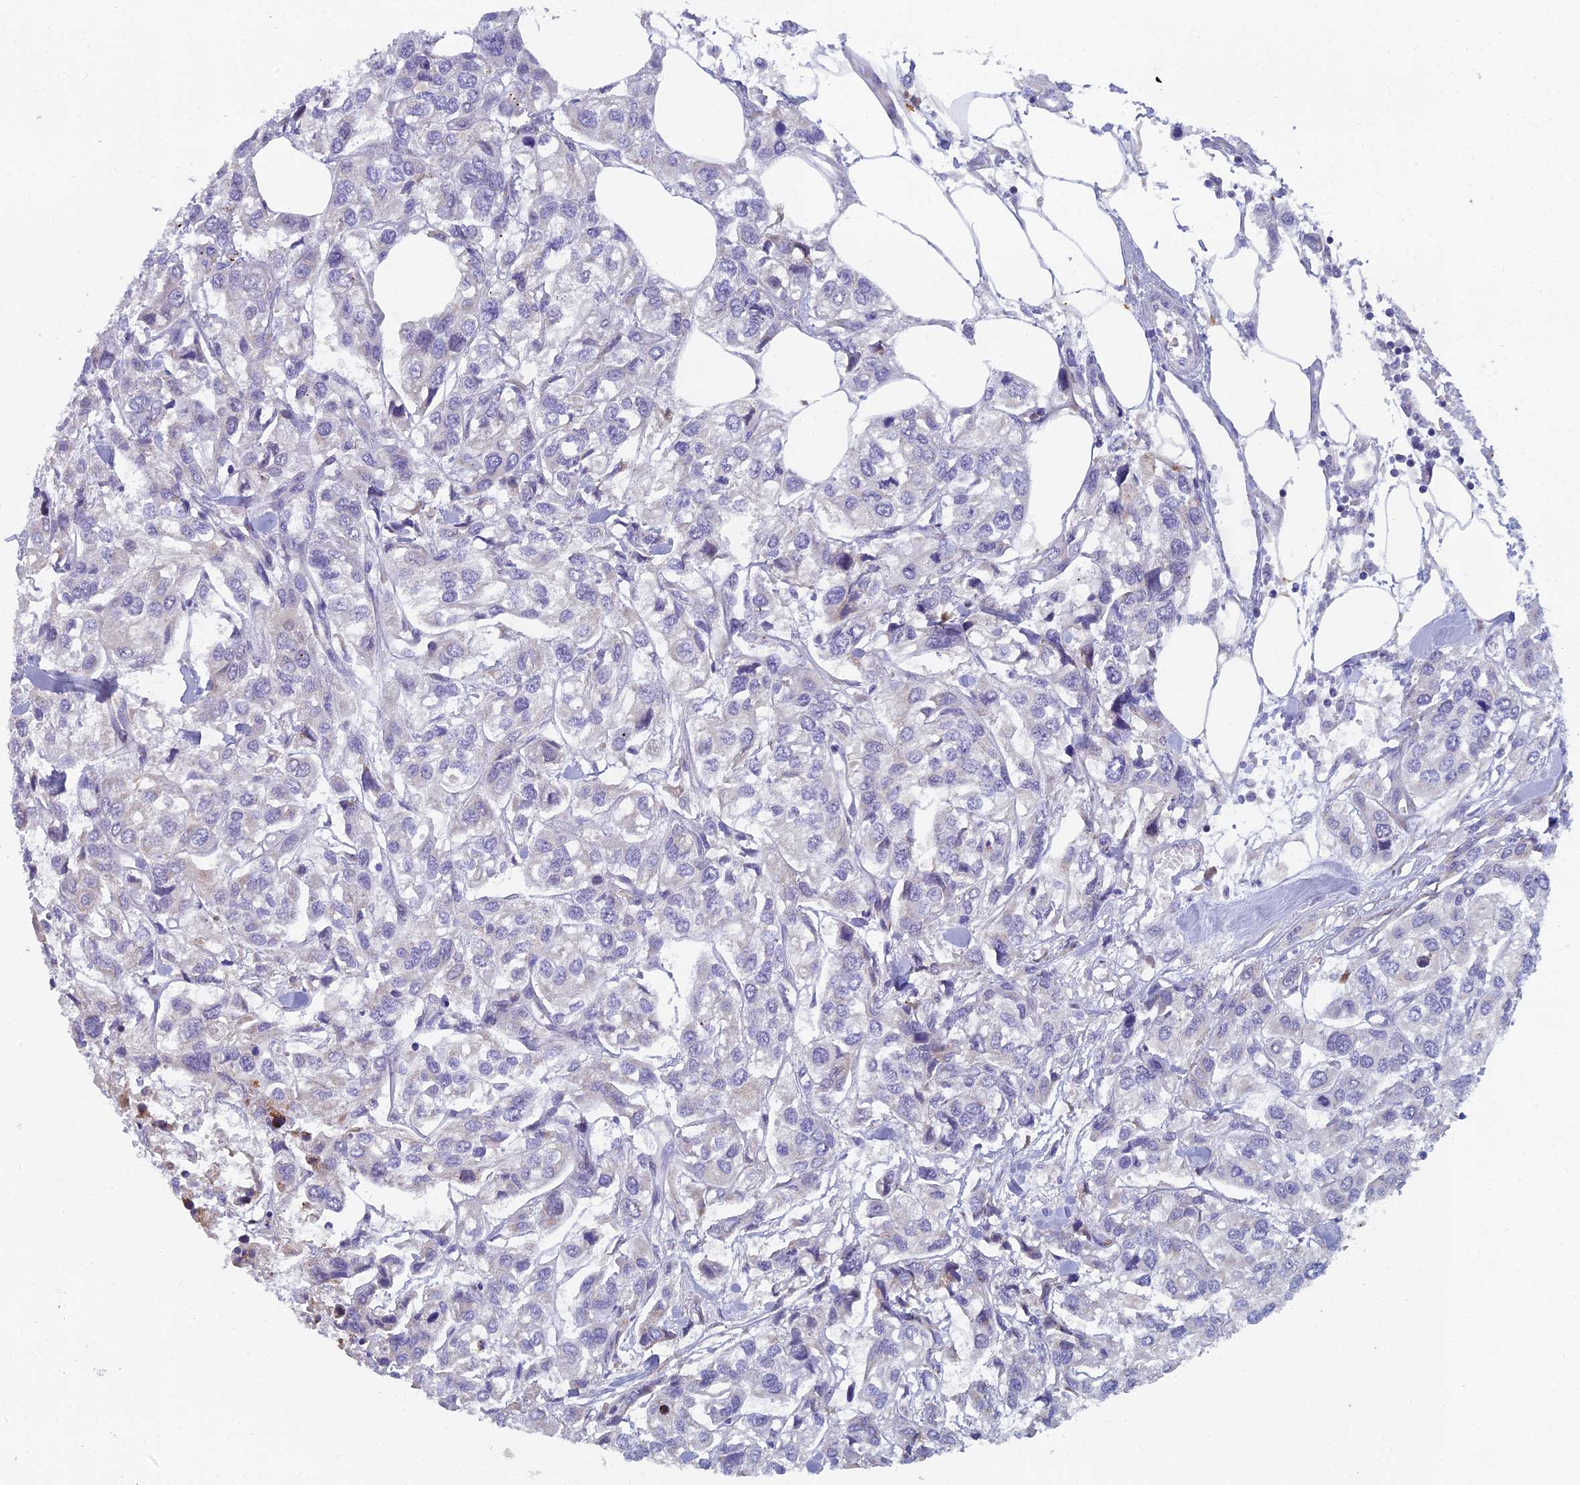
{"staining": {"intensity": "negative", "quantity": "none", "location": "none"}, "tissue": "urothelial cancer", "cell_type": "Tumor cells", "image_type": "cancer", "snomed": [{"axis": "morphology", "description": "Urothelial carcinoma, High grade"}, {"axis": "topography", "description": "Urinary bladder"}], "caption": "Urothelial carcinoma (high-grade) was stained to show a protein in brown. There is no significant expression in tumor cells.", "gene": "B9D2", "patient": {"sex": "male", "age": 67}}